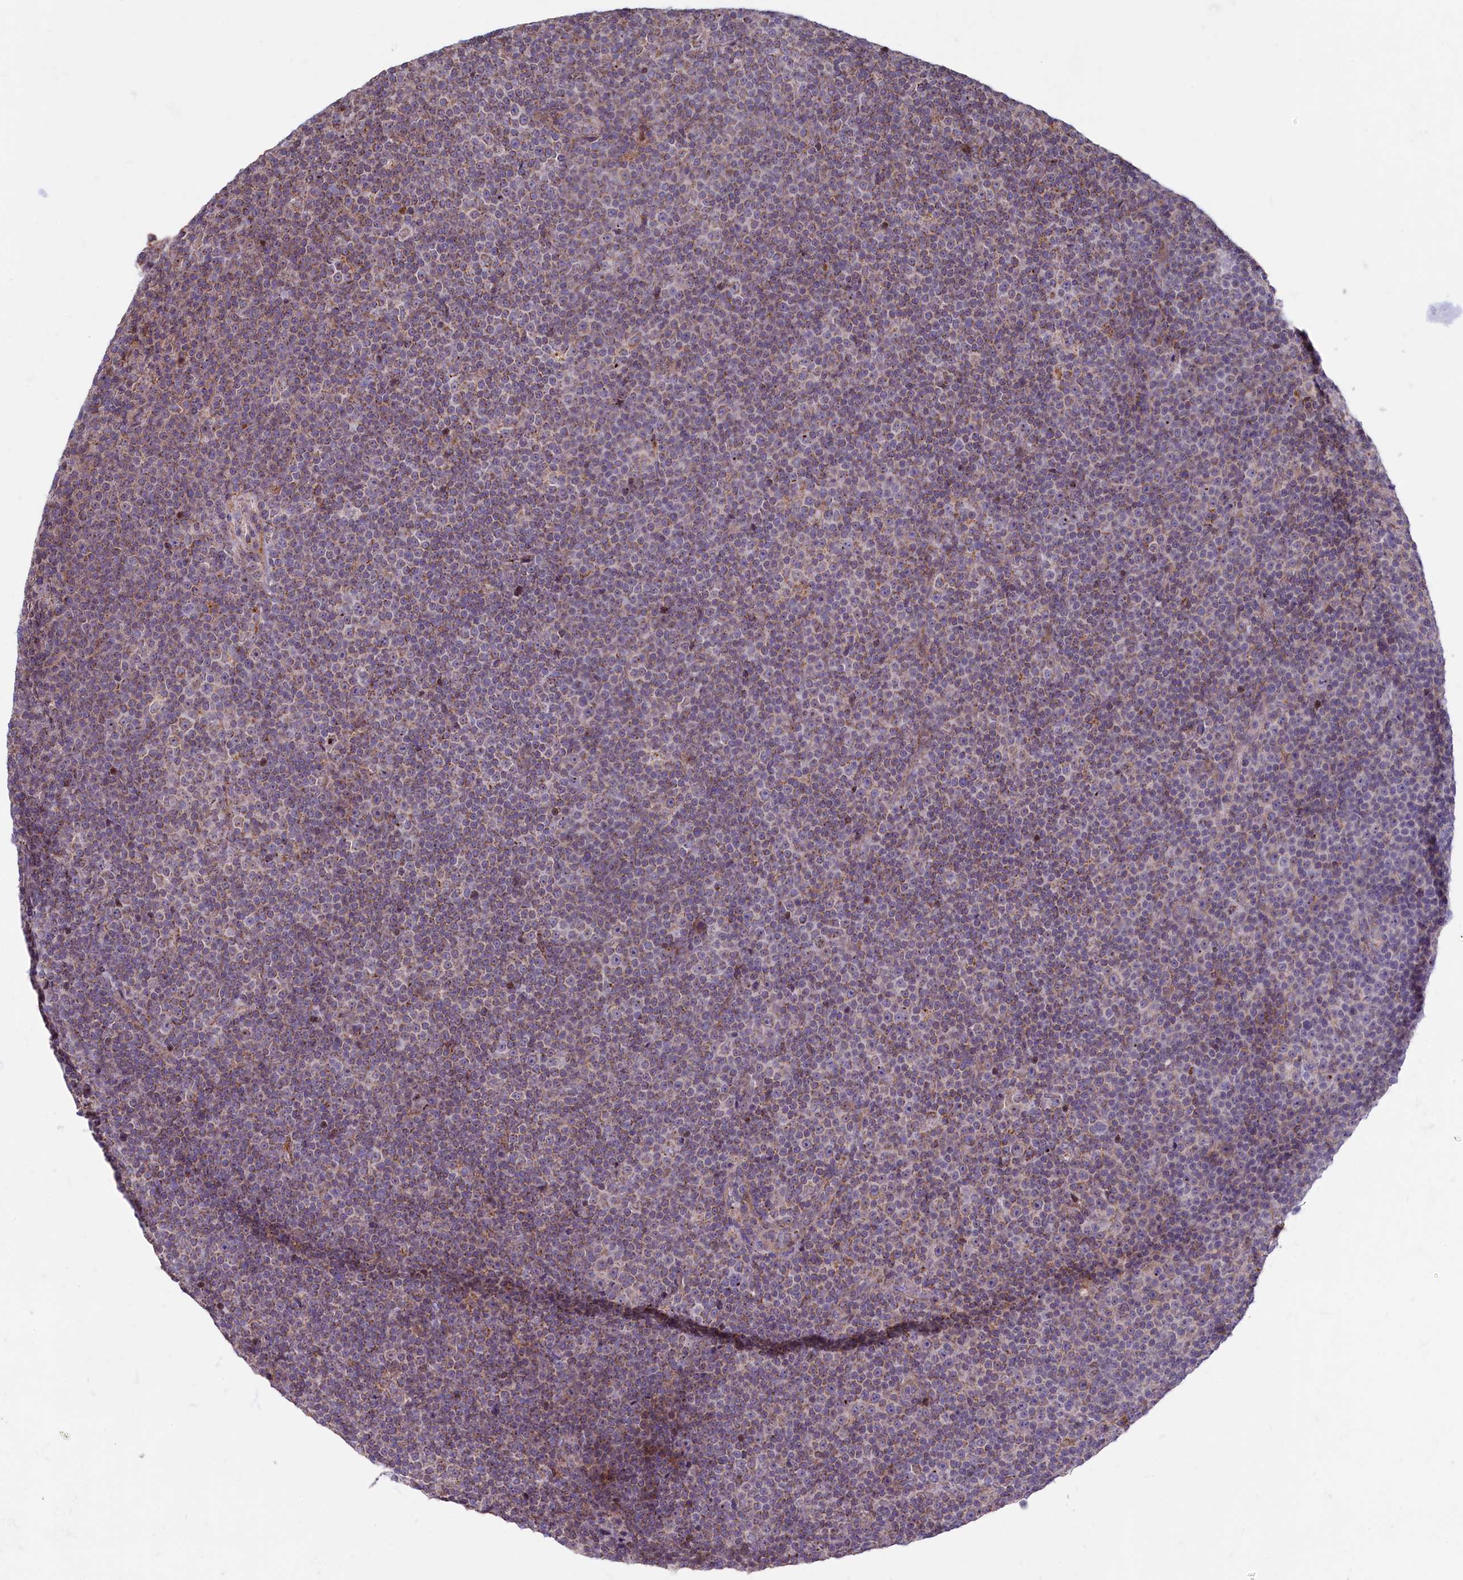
{"staining": {"intensity": "weak", "quantity": ">75%", "location": "cytoplasmic/membranous"}, "tissue": "lymphoma", "cell_type": "Tumor cells", "image_type": "cancer", "snomed": [{"axis": "morphology", "description": "Malignant lymphoma, non-Hodgkin's type, Low grade"}, {"axis": "topography", "description": "Lymph node"}], "caption": "Immunohistochemistry (IHC) (DAB (3,3'-diaminobenzidine)) staining of human malignant lymphoma, non-Hodgkin's type (low-grade) demonstrates weak cytoplasmic/membranous protein staining in approximately >75% of tumor cells.", "gene": "HYKK", "patient": {"sex": "female", "age": 67}}